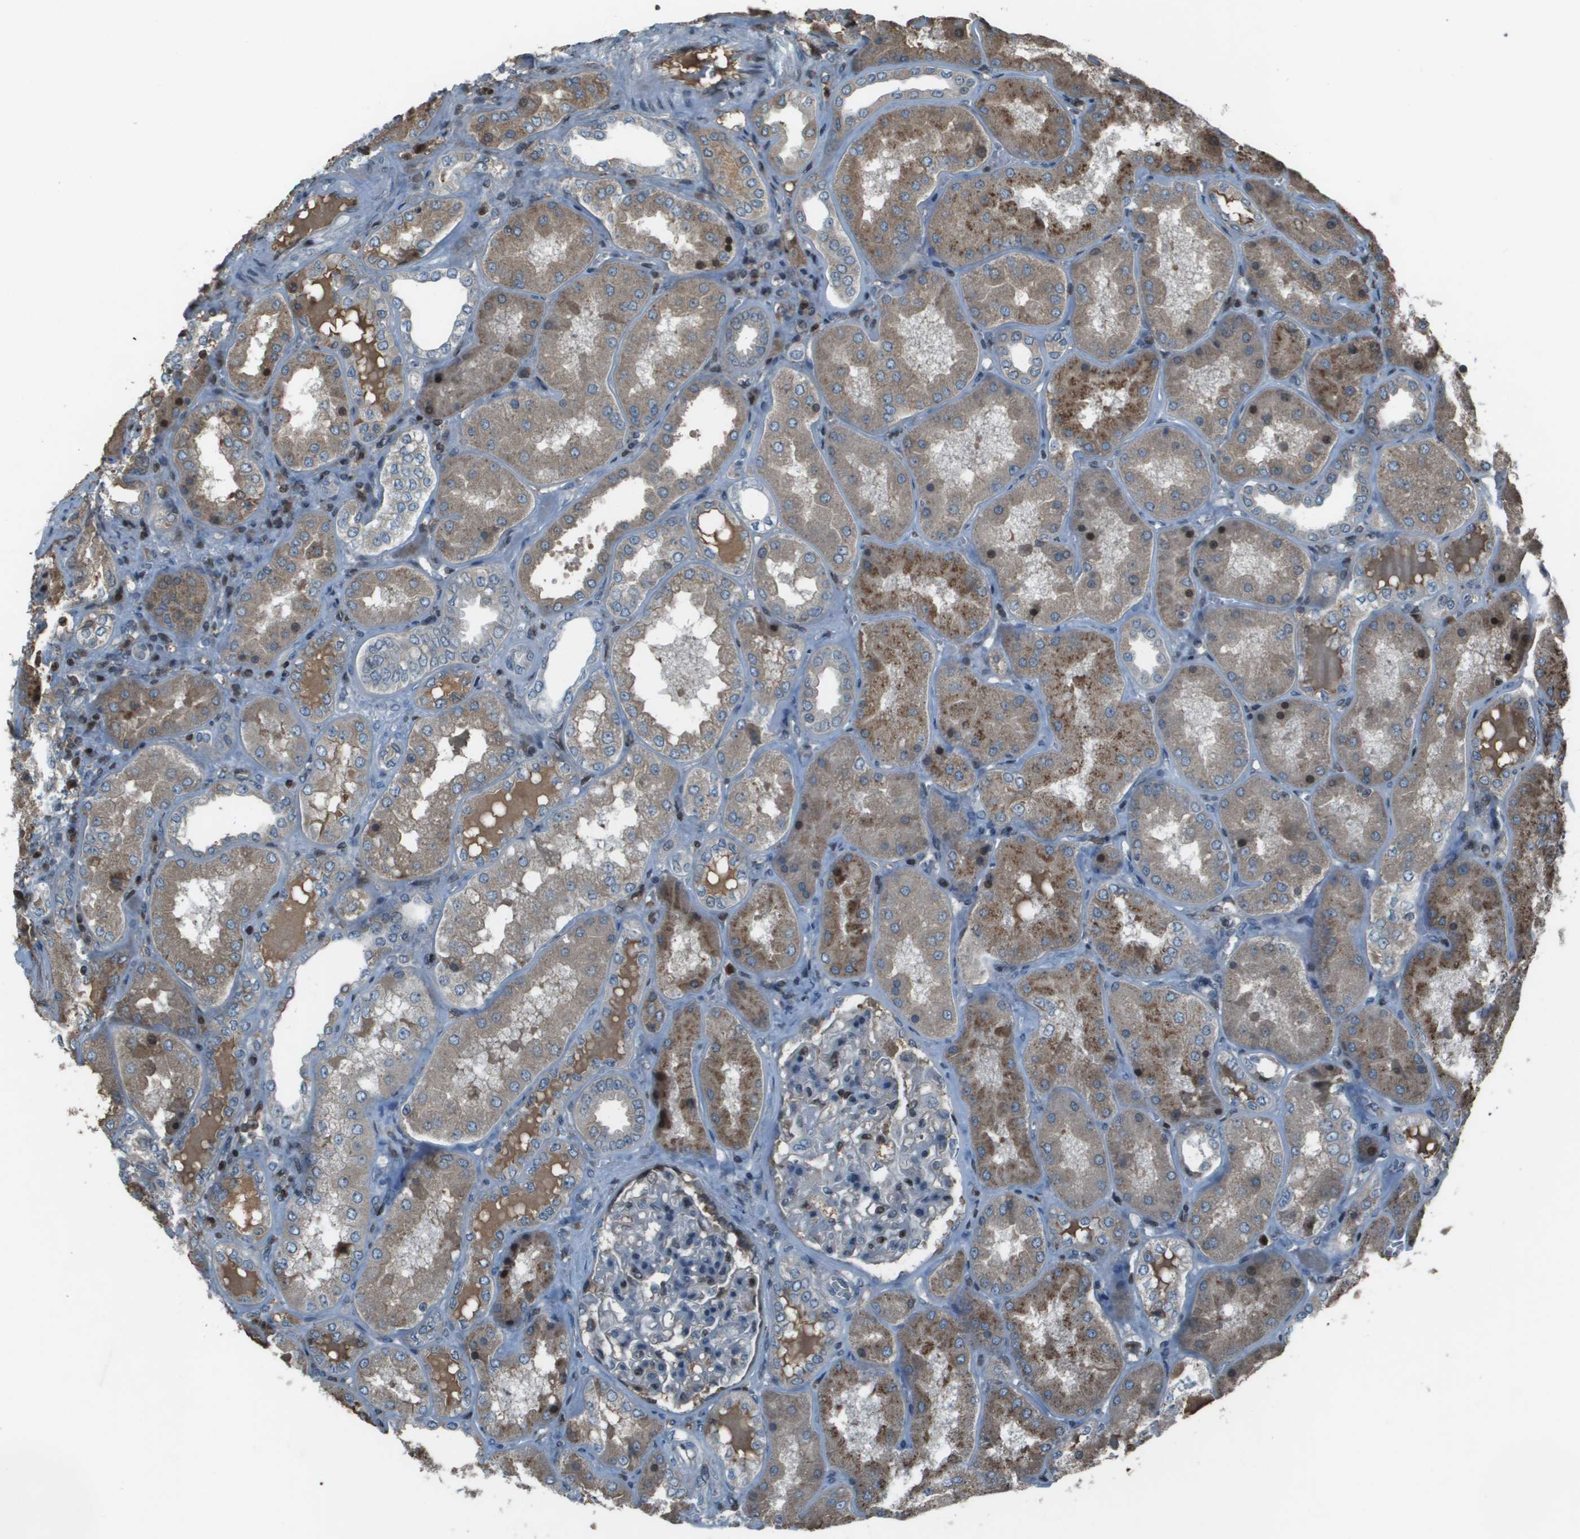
{"staining": {"intensity": "weak", "quantity": "<25%", "location": "nuclear"}, "tissue": "kidney", "cell_type": "Cells in glomeruli", "image_type": "normal", "snomed": [{"axis": "morphology", "description": "Normal tissue, NOS"}, {"axis": "topography", "description": "Kidney"}], "caption": "Kidney was stained to show a protein in brown. There is no significant positivity in cells in glomeruli. (Stains: DAB (3,3'-diaminobenzidine) immunohistochemistry with hematoxylin counter stain, Microscopy: brightfield microscopy at high magnification).", "gene": "CXCL12", "patient": {"sex": "female", "age": 56}}